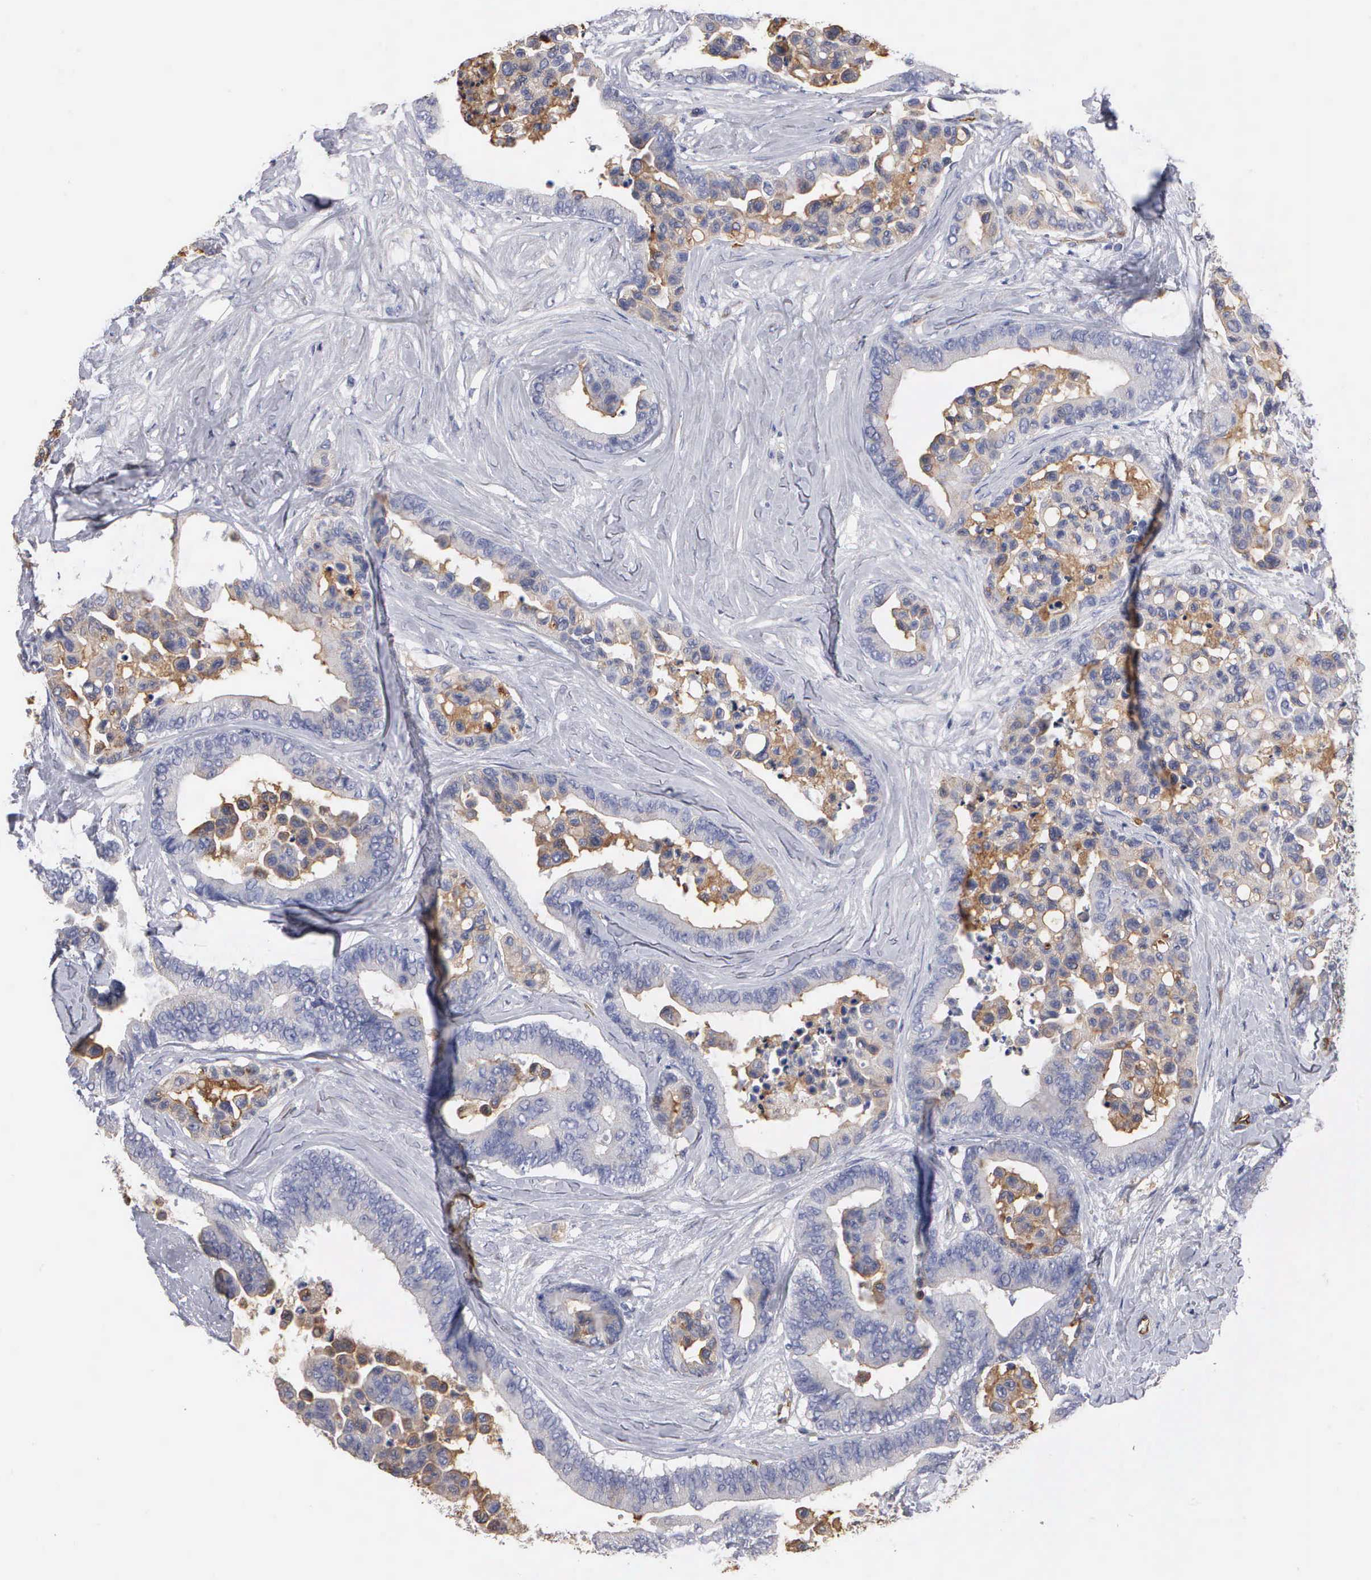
{"staining": {"intensity": "moderate", "quantity": "25%-75%", "location": "cytoplasmic/membranous"}, "tissue": "colorectal cancer", "cell_type": "Tumor cells", "image_type": "cancer", "snomed": [{"axis": "morphology", "description": "Adenocarcinoma, NOS"}, {"axis": "topography", "description": "Colon"}], "caption": "Human colorectal cancer stained with a protein marker demonstrates moderate staining in tumor cells.", "gene": "RDX", "patient": {"sex": "male", "age": 82}}